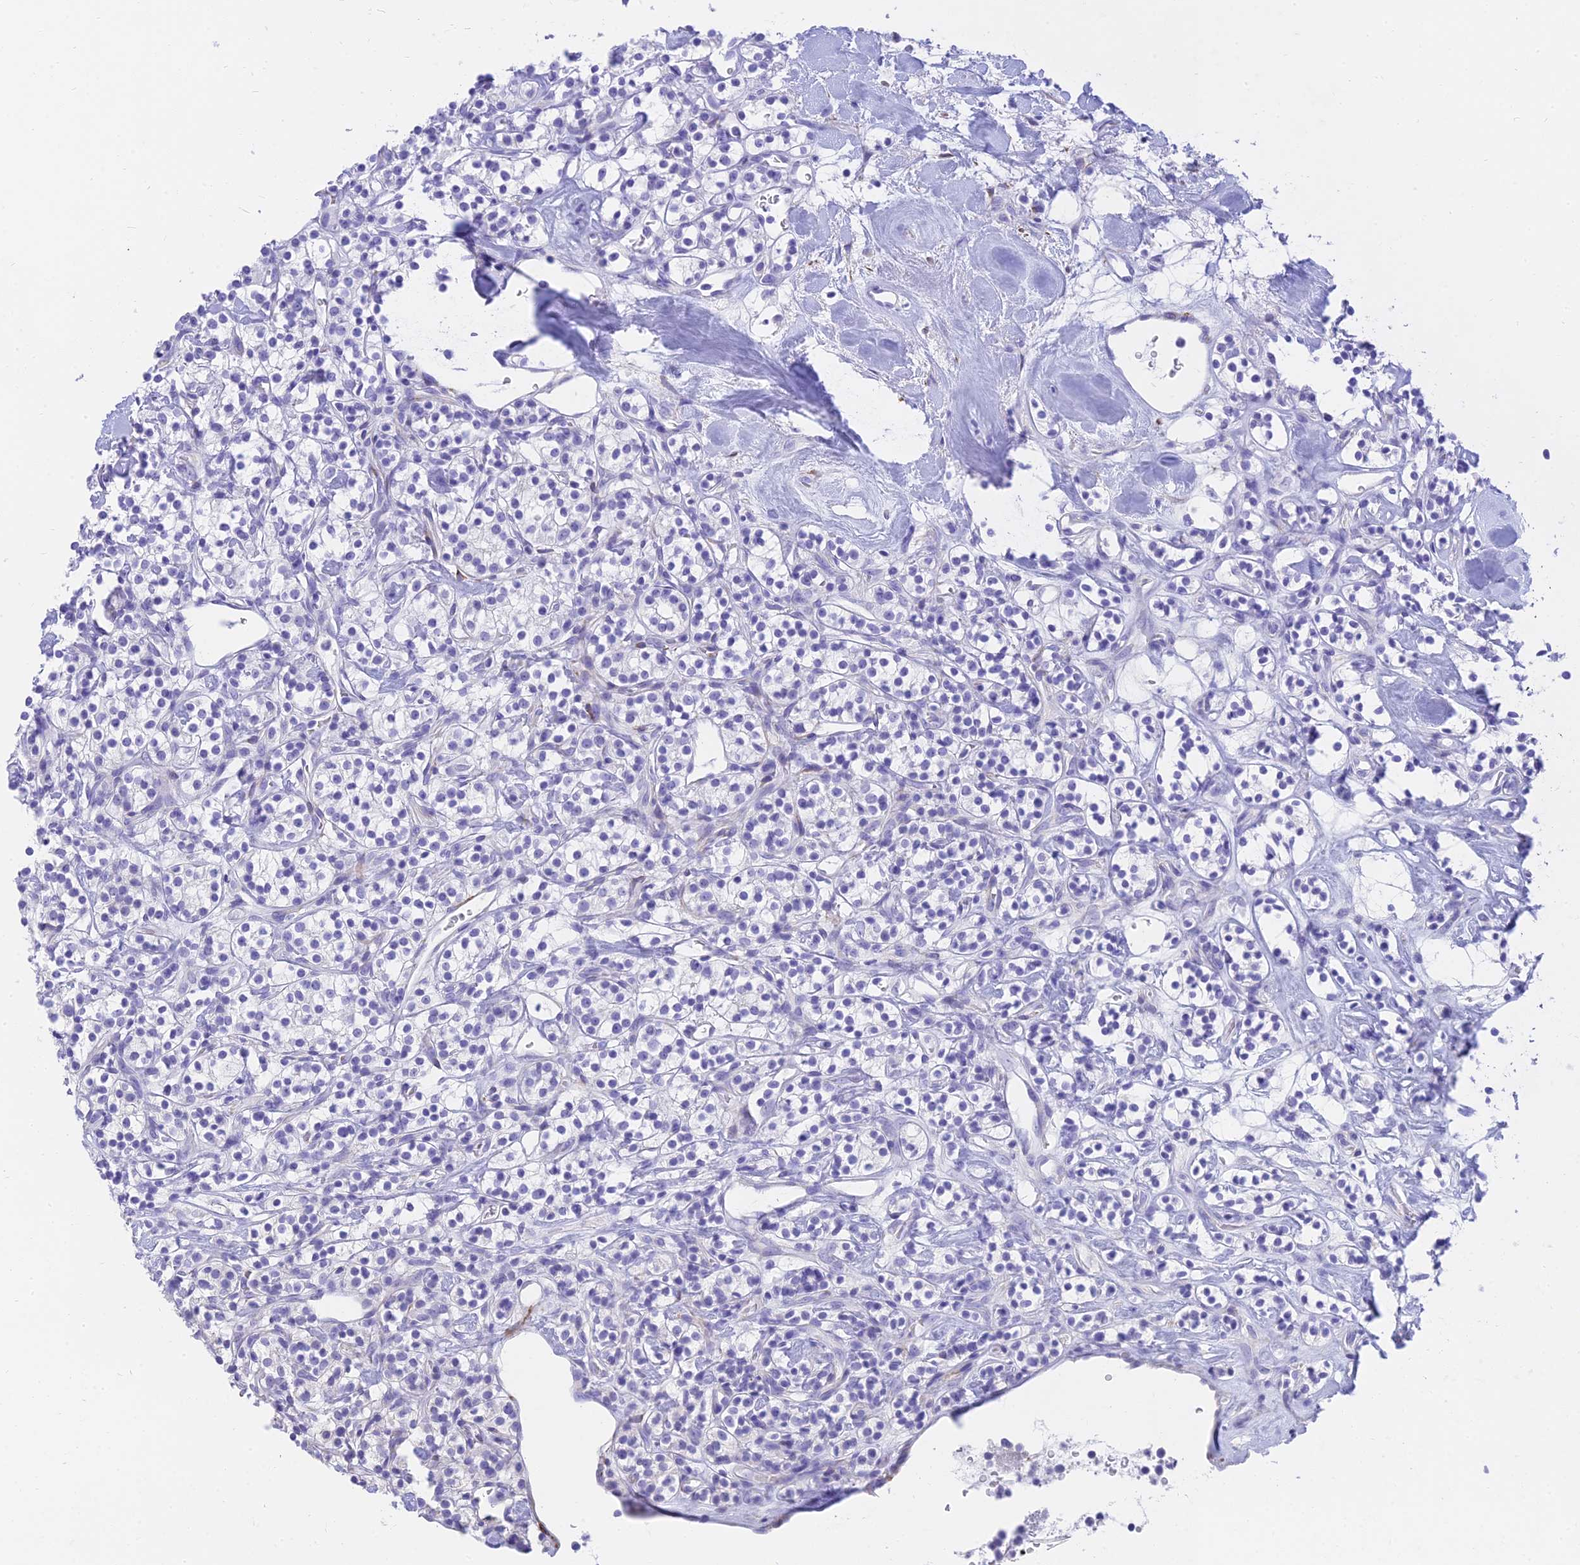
{"staining": {"intensity": "negative", "quantity": "none", "location": "none"}, "tissue": "renal cancer", "cell_type": "Tumor cells", "image_type": "cancer", "snomed": [{"axis": "morphology", "description": "Adenocarcinoma, NOS"}, {"axis": "topography", "description": "Kidney"}], "caption": "High power microscopy image of an immunohistochemistry image of renal cancer (adenocarcinoma), revealing no significant expression in tumor cells.", "gene": "SLC36A2", "patient": {"sex": "male", "age": 77}}